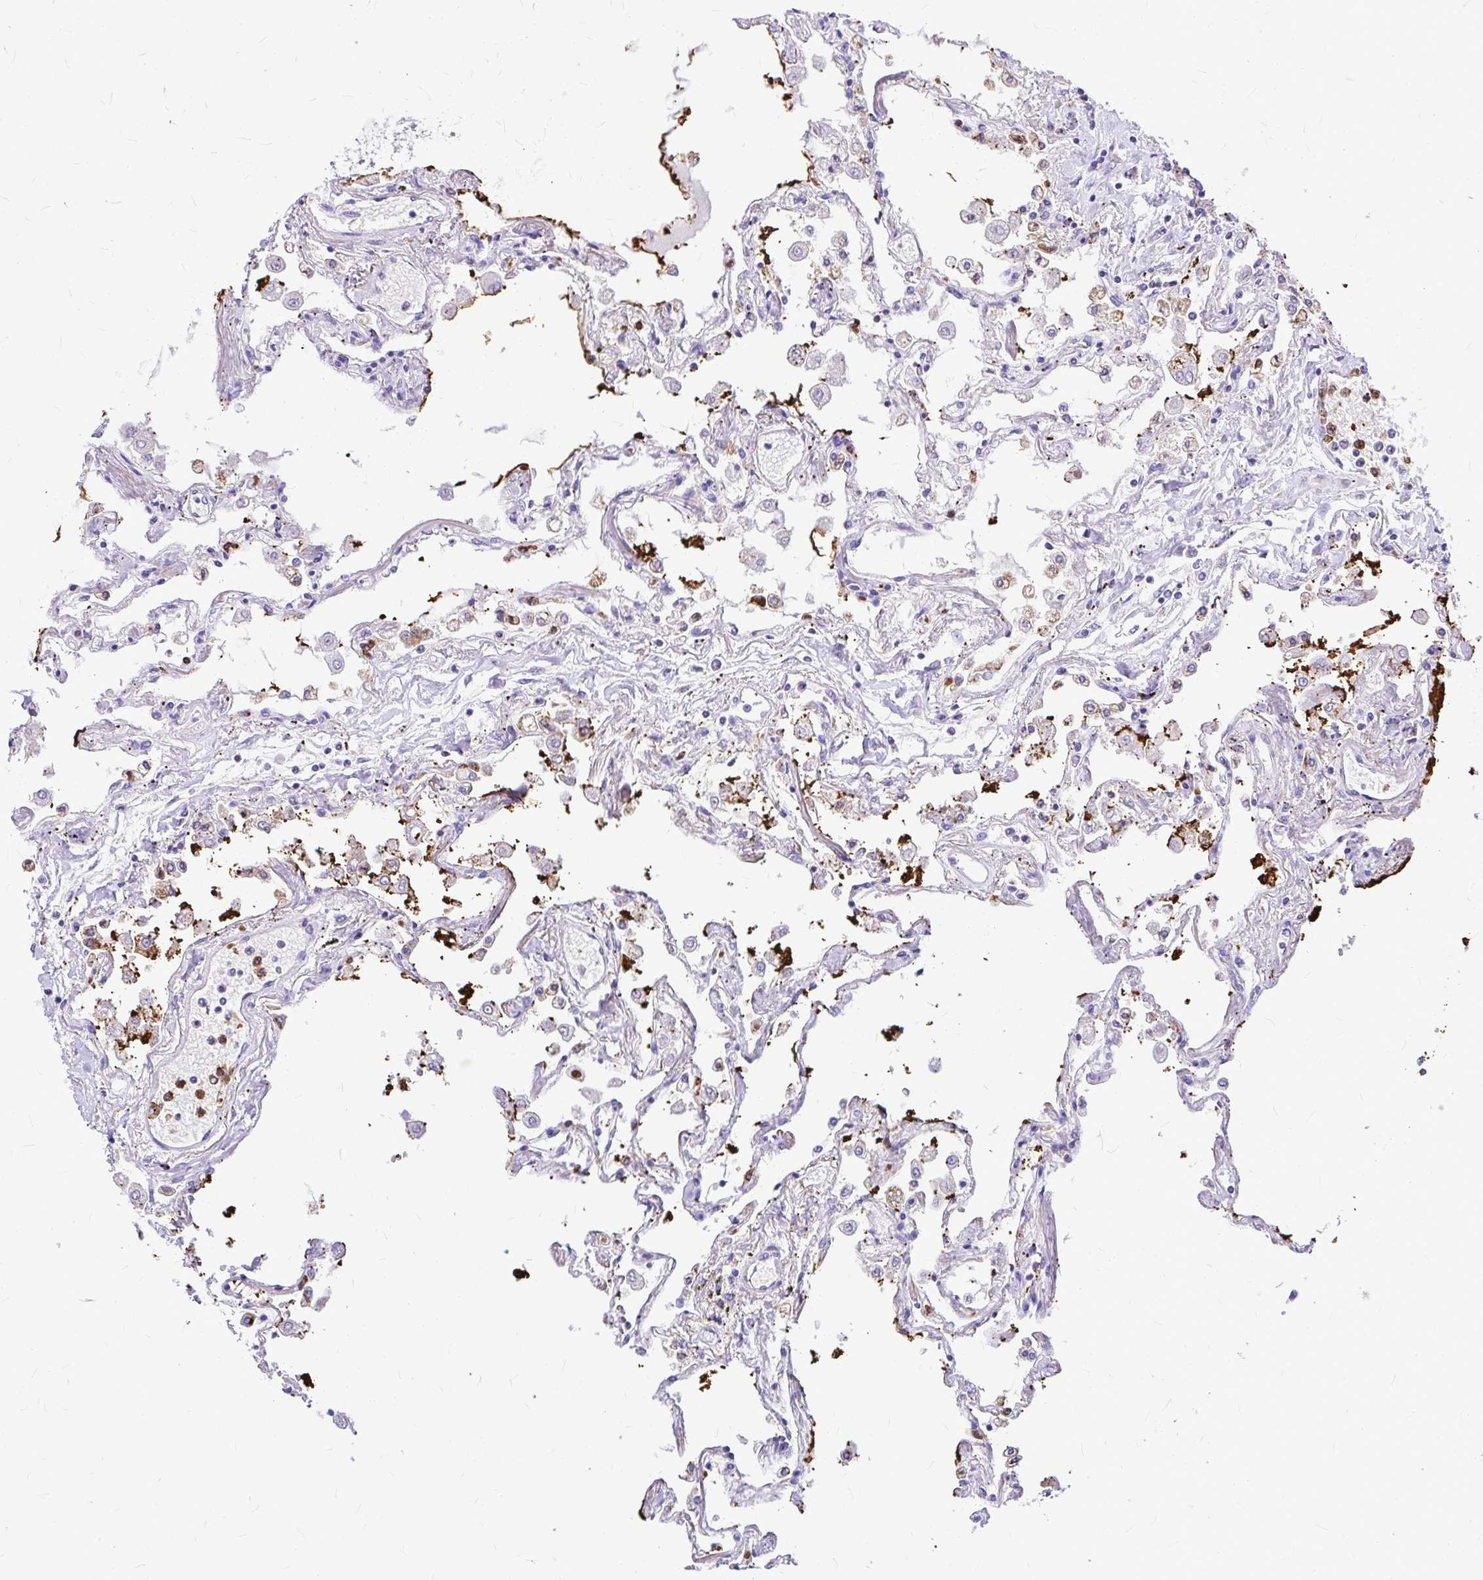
{"staining": {"intensity": "moderate", "quantity": "<25%", "location": "cytoplasmic/membranous"}, "tissue": "lung", "cell_type": "Alveolar cells", "image_type": "normal", "snomed": [{"axis": "morphology", "description": "Normal tissue, NOS"}, {"axis": "morphology", "description": "Adenocarcinoma, NOS"}, {"axis": "topography", "description": "Cartilage tissue"}, {"axis": "topography", "description": "Lung"}], "caption": "A brown stain highlights moderate cytoplasmic/membranous expression of a protein in alveolar cells of normal human lung. (DAB IHC, brown staining for protein, blue staining for nuclei).", "gene": "CLEC1B", "patient": {"sex": "female", "age": 67}}